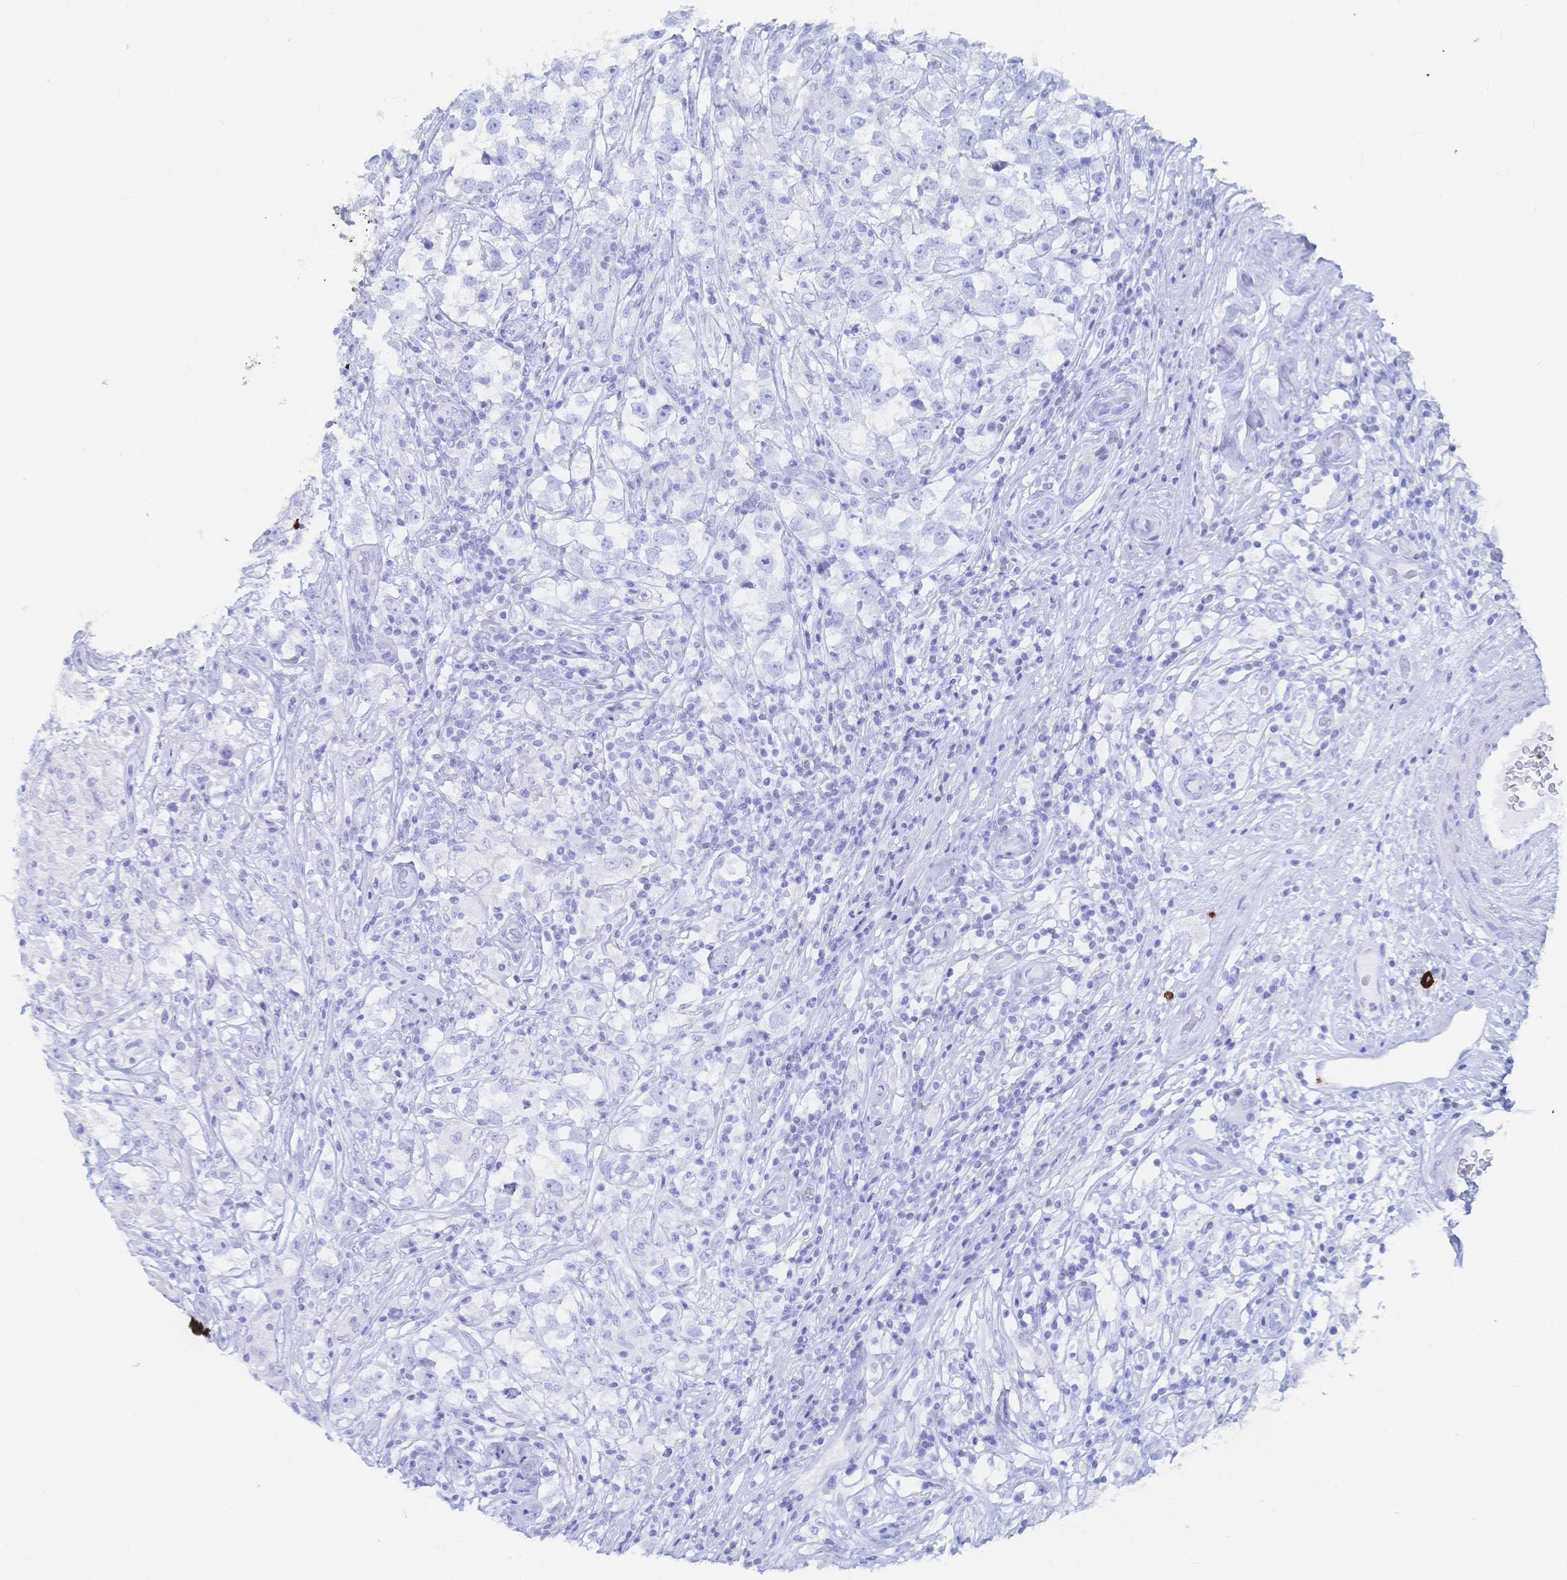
{"staining": {"intensity": "negative", "quantity": "none", "location": "none"}, "tissue": "testis cancer", "cell_type": "Tumor cells", "image_type": "cancer", "snomed": [{"axis": "morphology", "description": "Seminoma, NOS"}, {"axis": "topography", "description": "Testis"}], "caption": "DAB immunohistochemical staining of human testis cancer (seminoma) exhibits no significant positivity in tumor cells.", "gene": "IL2RB", "patient": {"sex": "male", "age": 46}}